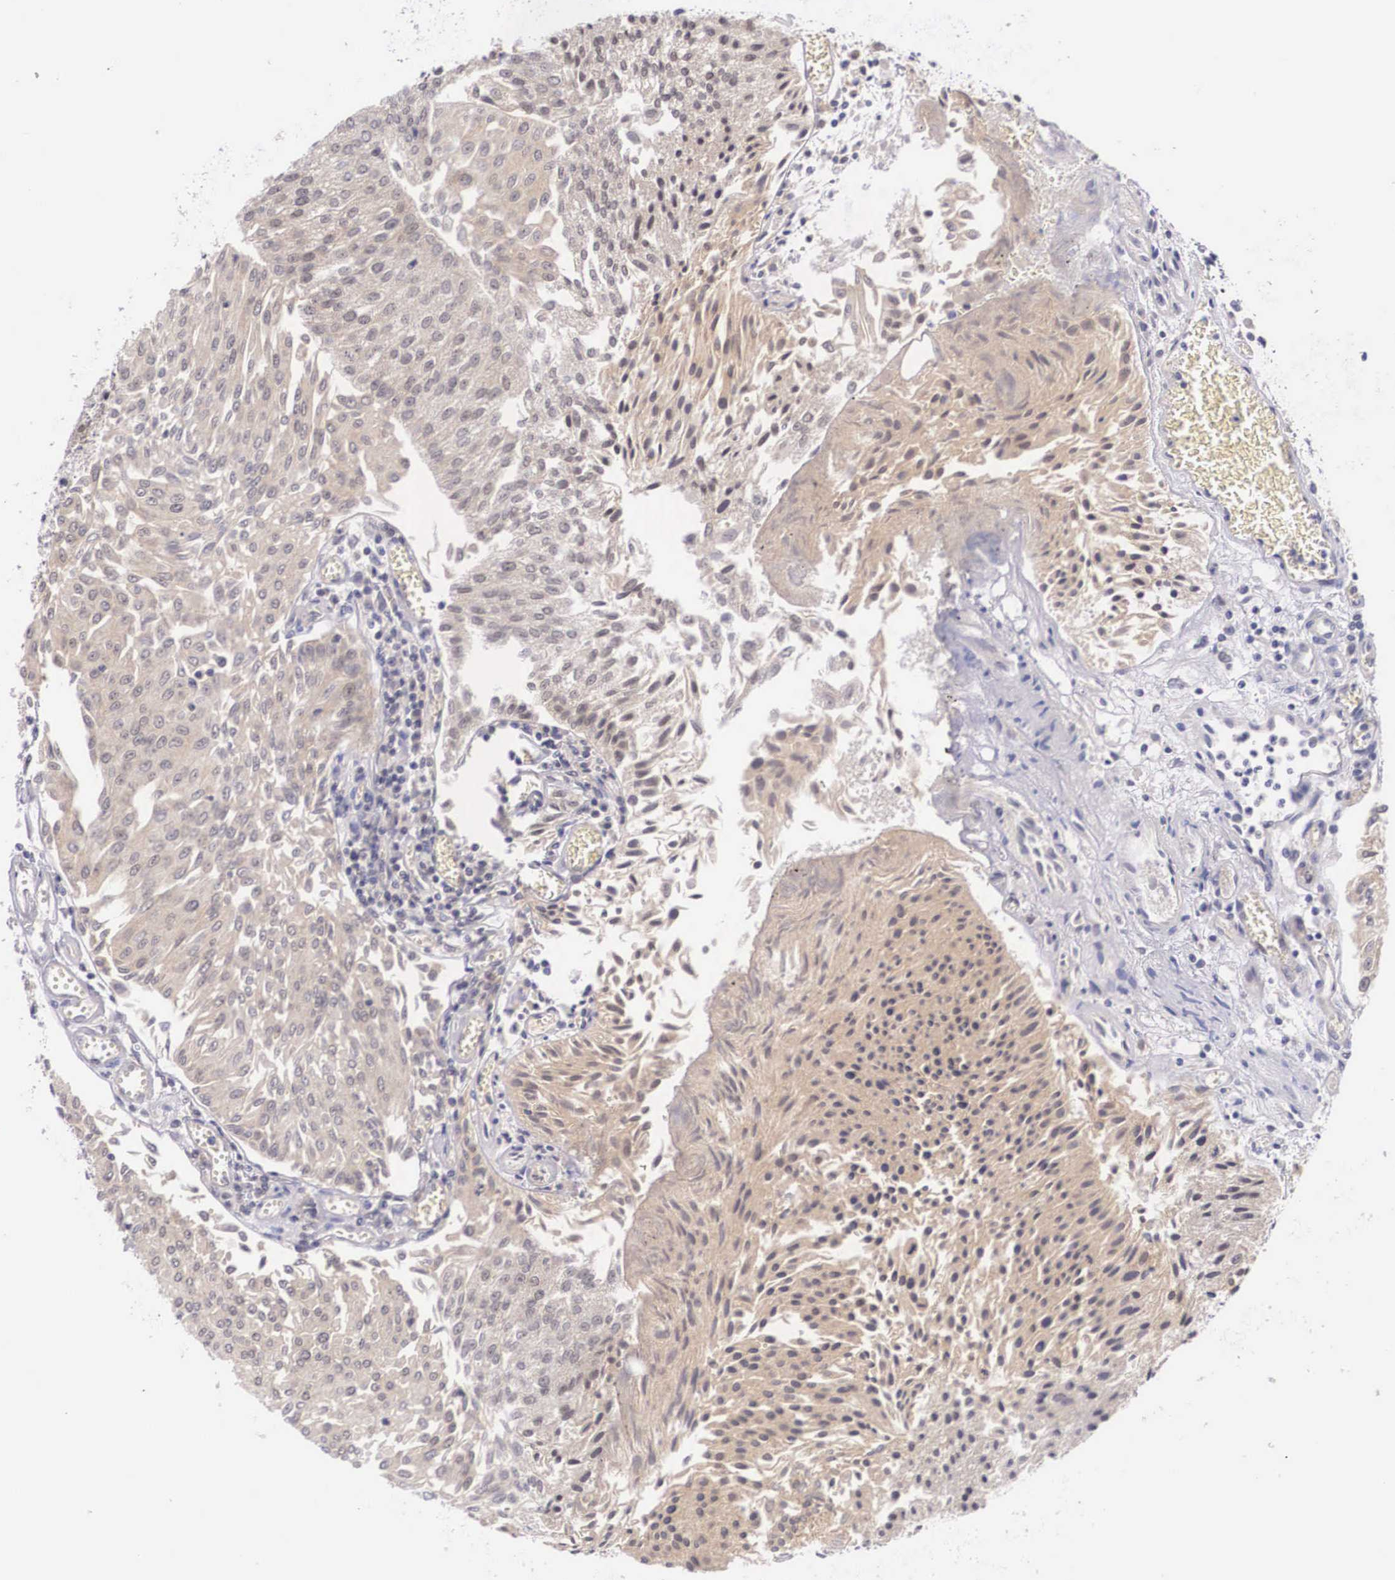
{"staining": {"intensity": "weak", "quantity": ">75%", "location": "cytoplasmic/membranous"}, "tissue": "urothelial cancer", "cell_type": "Tumor cells", "image_type": "cancer", "snomed": [{"axis": "morphology", "description": "Urothelial carcinoma, Low grade"}, {"axis": "topography", "description": "Urinary bladder"}], "caption": "The histopathology image shows immunohistochemical staining of urothelial carcinoma (low-grade). There is weak cytoplasmic/membranous positivity is seen in approximately >75% of tumor cells.", "gene": "IGBP1", "patient": {"sex": "male", "age": 86}}